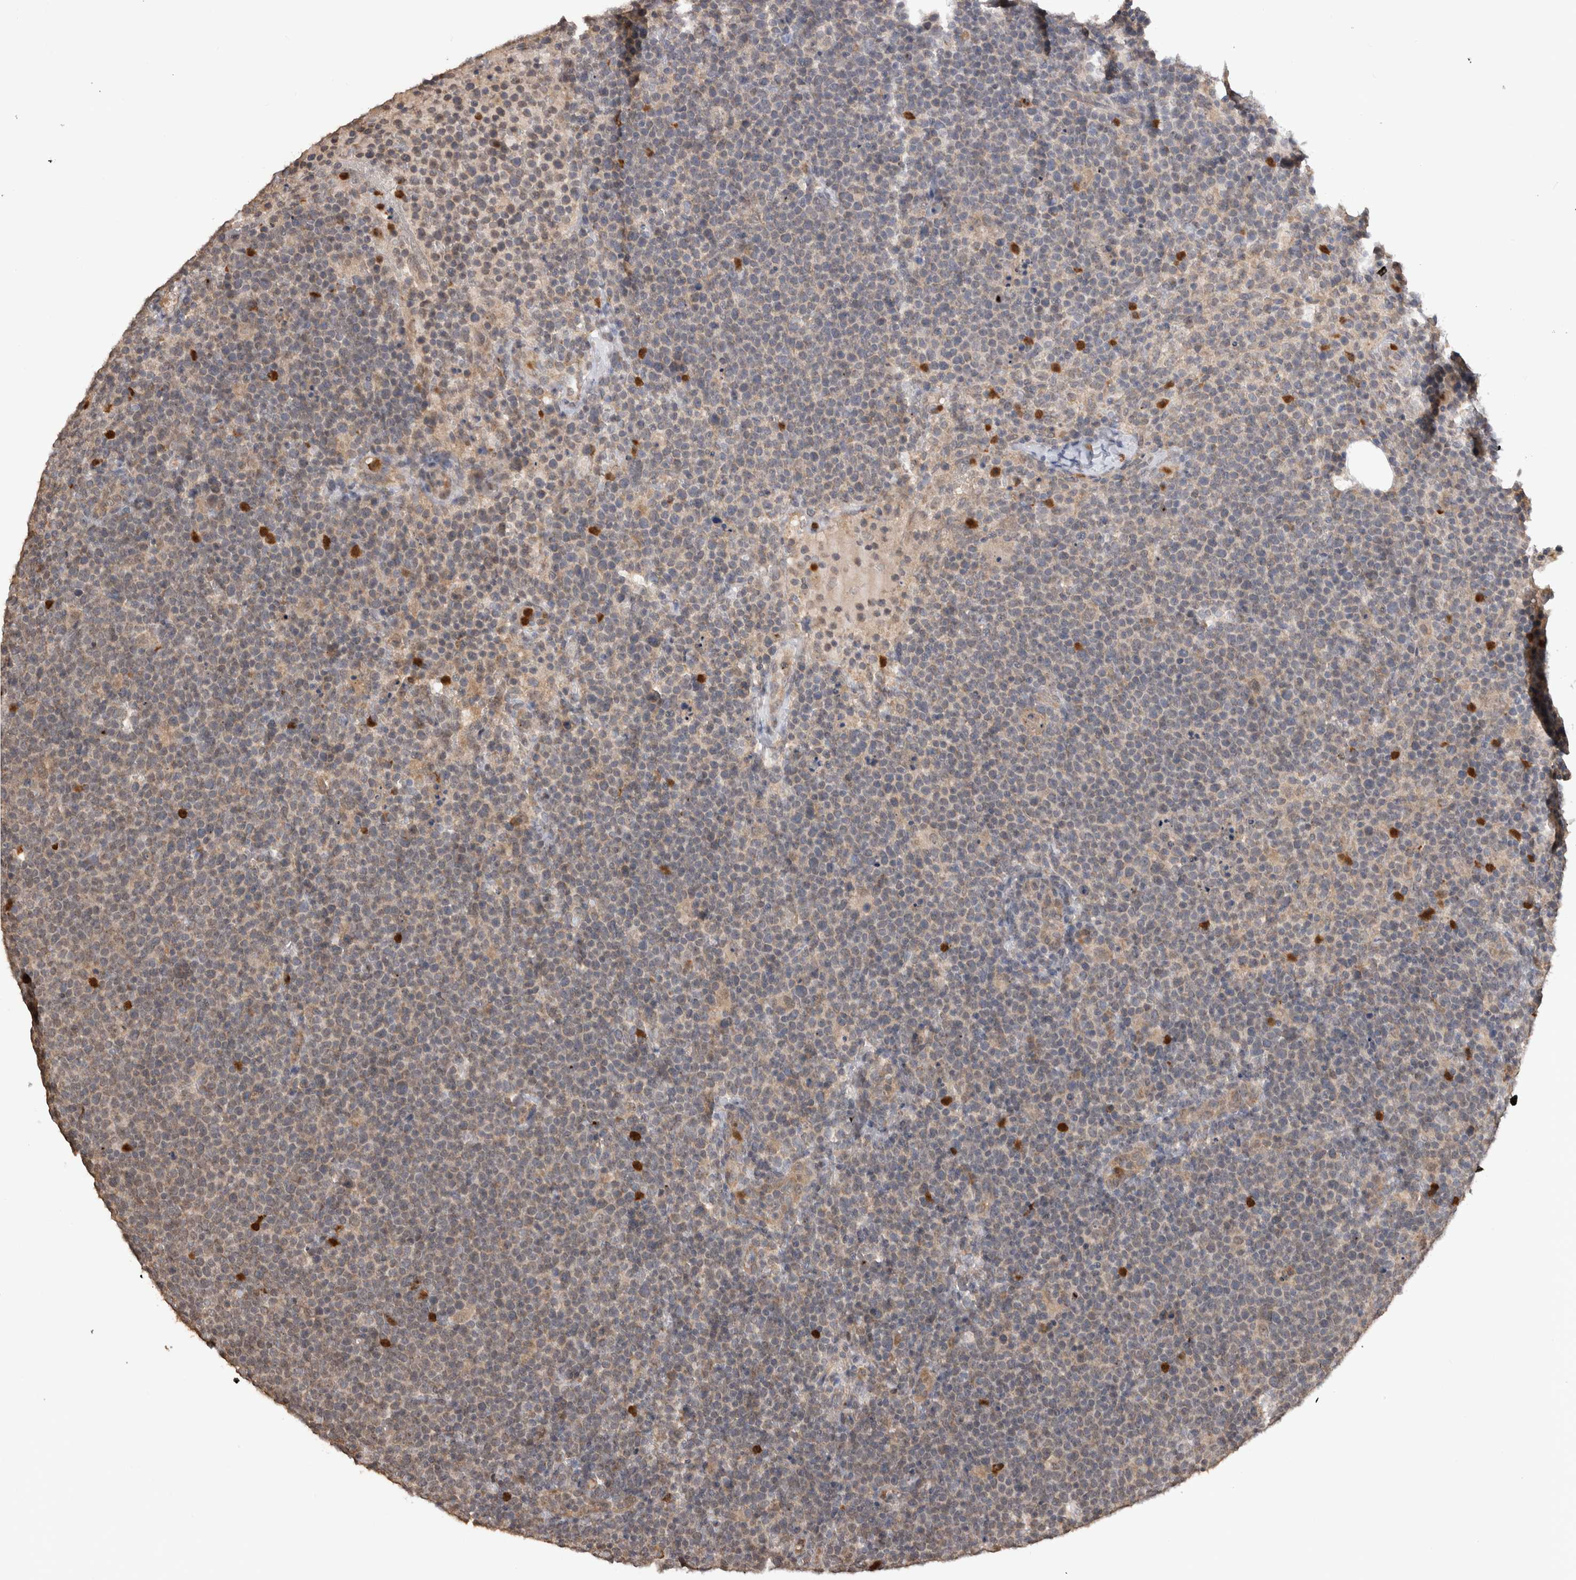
{"staining": {"intensity": "negative", "quantity": "none", "location": "none"}, "tissue": "lymphoma", "cell_type": "Tumor cells", "image_type": "cancer", "snomed": [{"axis": "morphology", "description": "Malignant lymphoma, non-Hodgkin's type, High grade"}, {"axis": "topography", "description": "Lymph node"}], "caption": "The immunohistochemistry image has no significant staining in tumor cells of lymphoma tissue. The staining is performed using DAB brown chromogen with nuclei counter-stained in using hematoxylin.", "gene": "PAK4", "patient": {"sex": "male", "age": 61}}